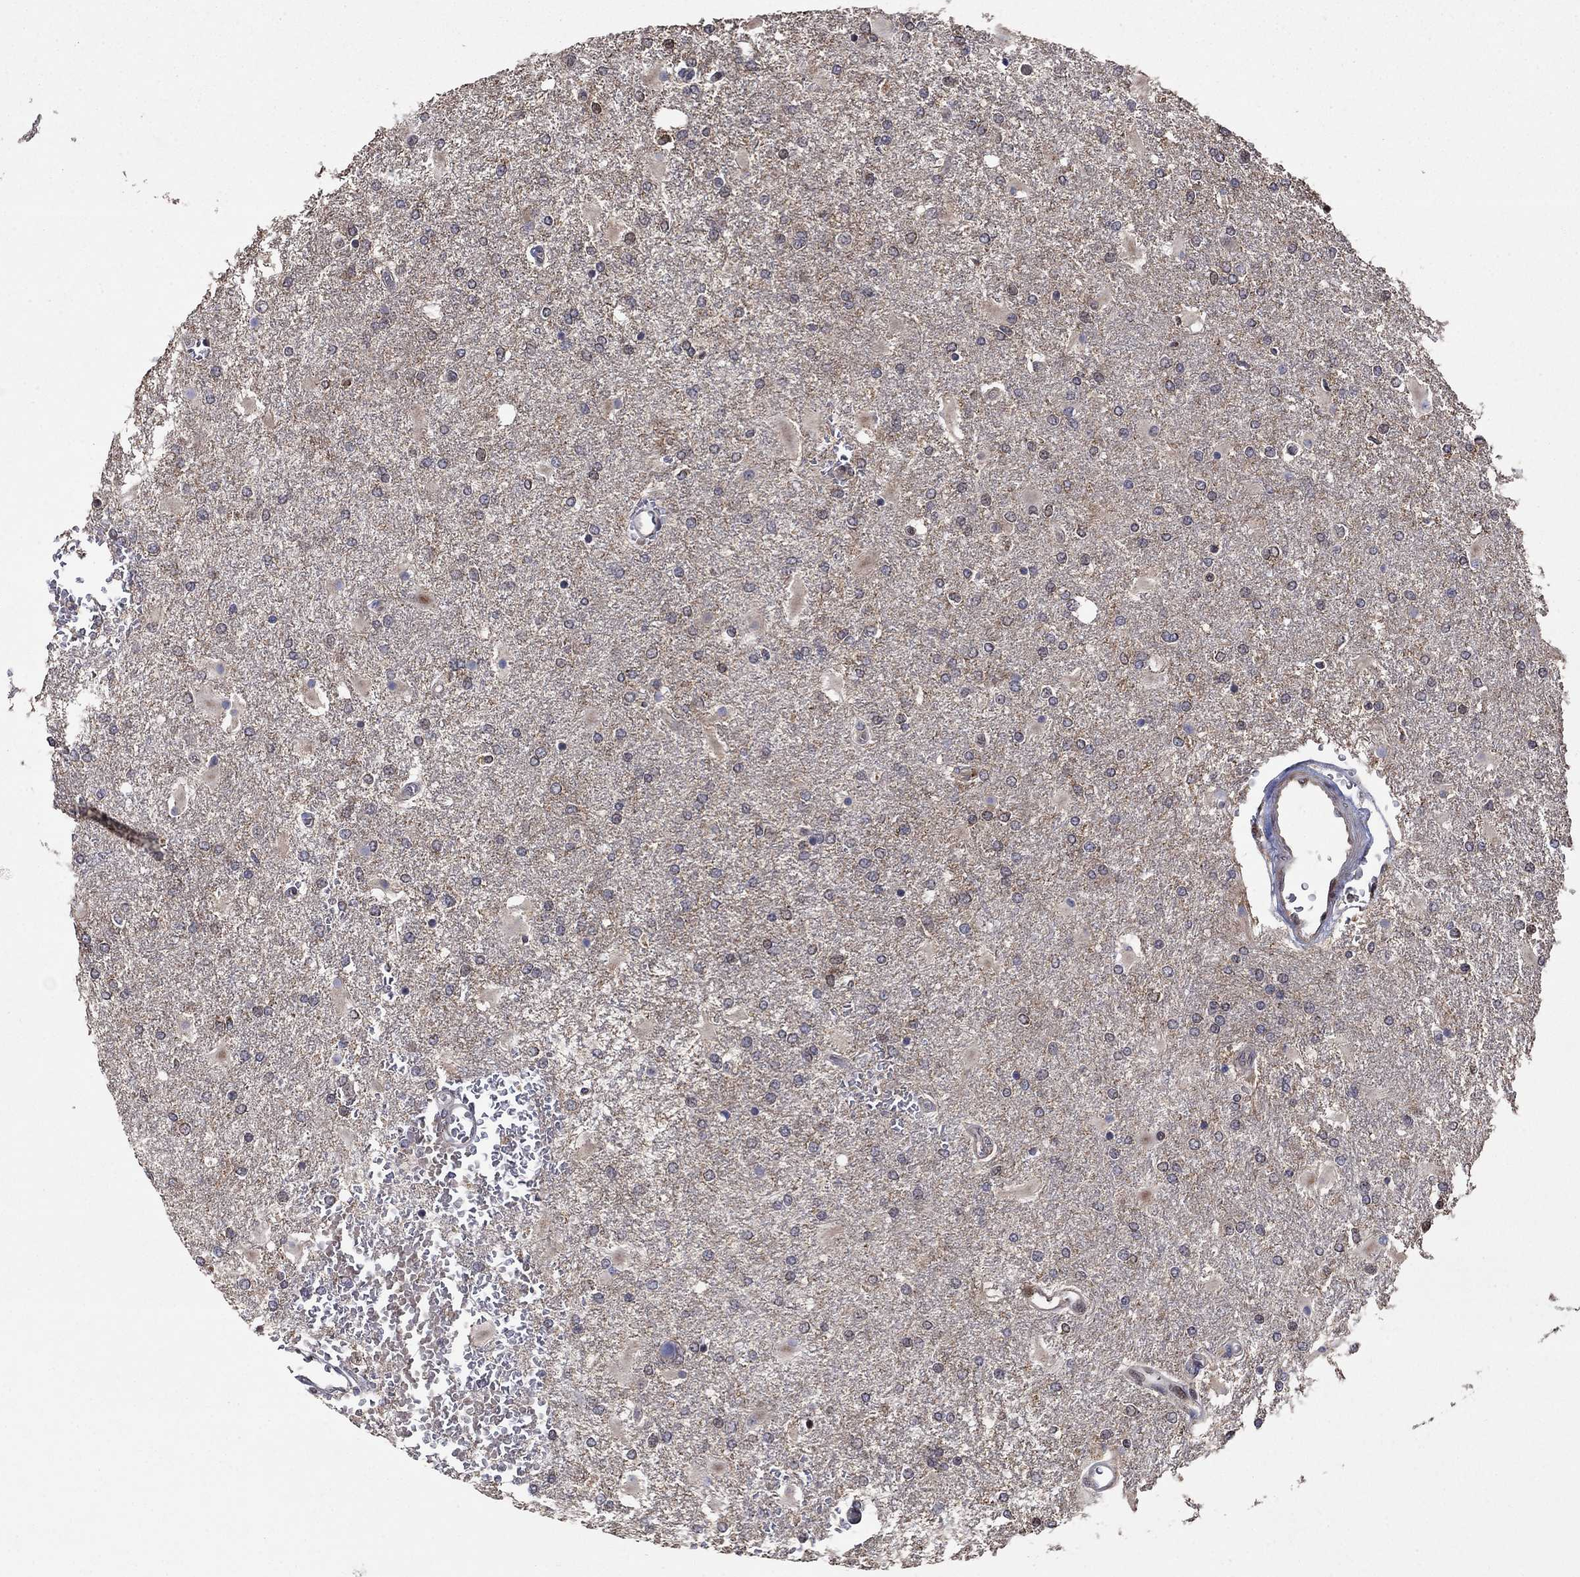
{"staining": {"intensity": "negative", "quantity": "none", "location": "none"}, "tissue": "glioma", "cell_type": "Tumor cells", "image_type": "cancer", "snomed": [{"axis": "morphology", "description": "Glioma, malignant, High grade"}, {"axis": "topography", "description": "Cerebral cortex"}], "caption": "This is an immunohistochemistry (IHC) micrograph of human high-grade glioma (malignant). There is no expression in tumor cells.", "gene": "LPCAT4", "patient": {"sex": "male", "age": 79}}